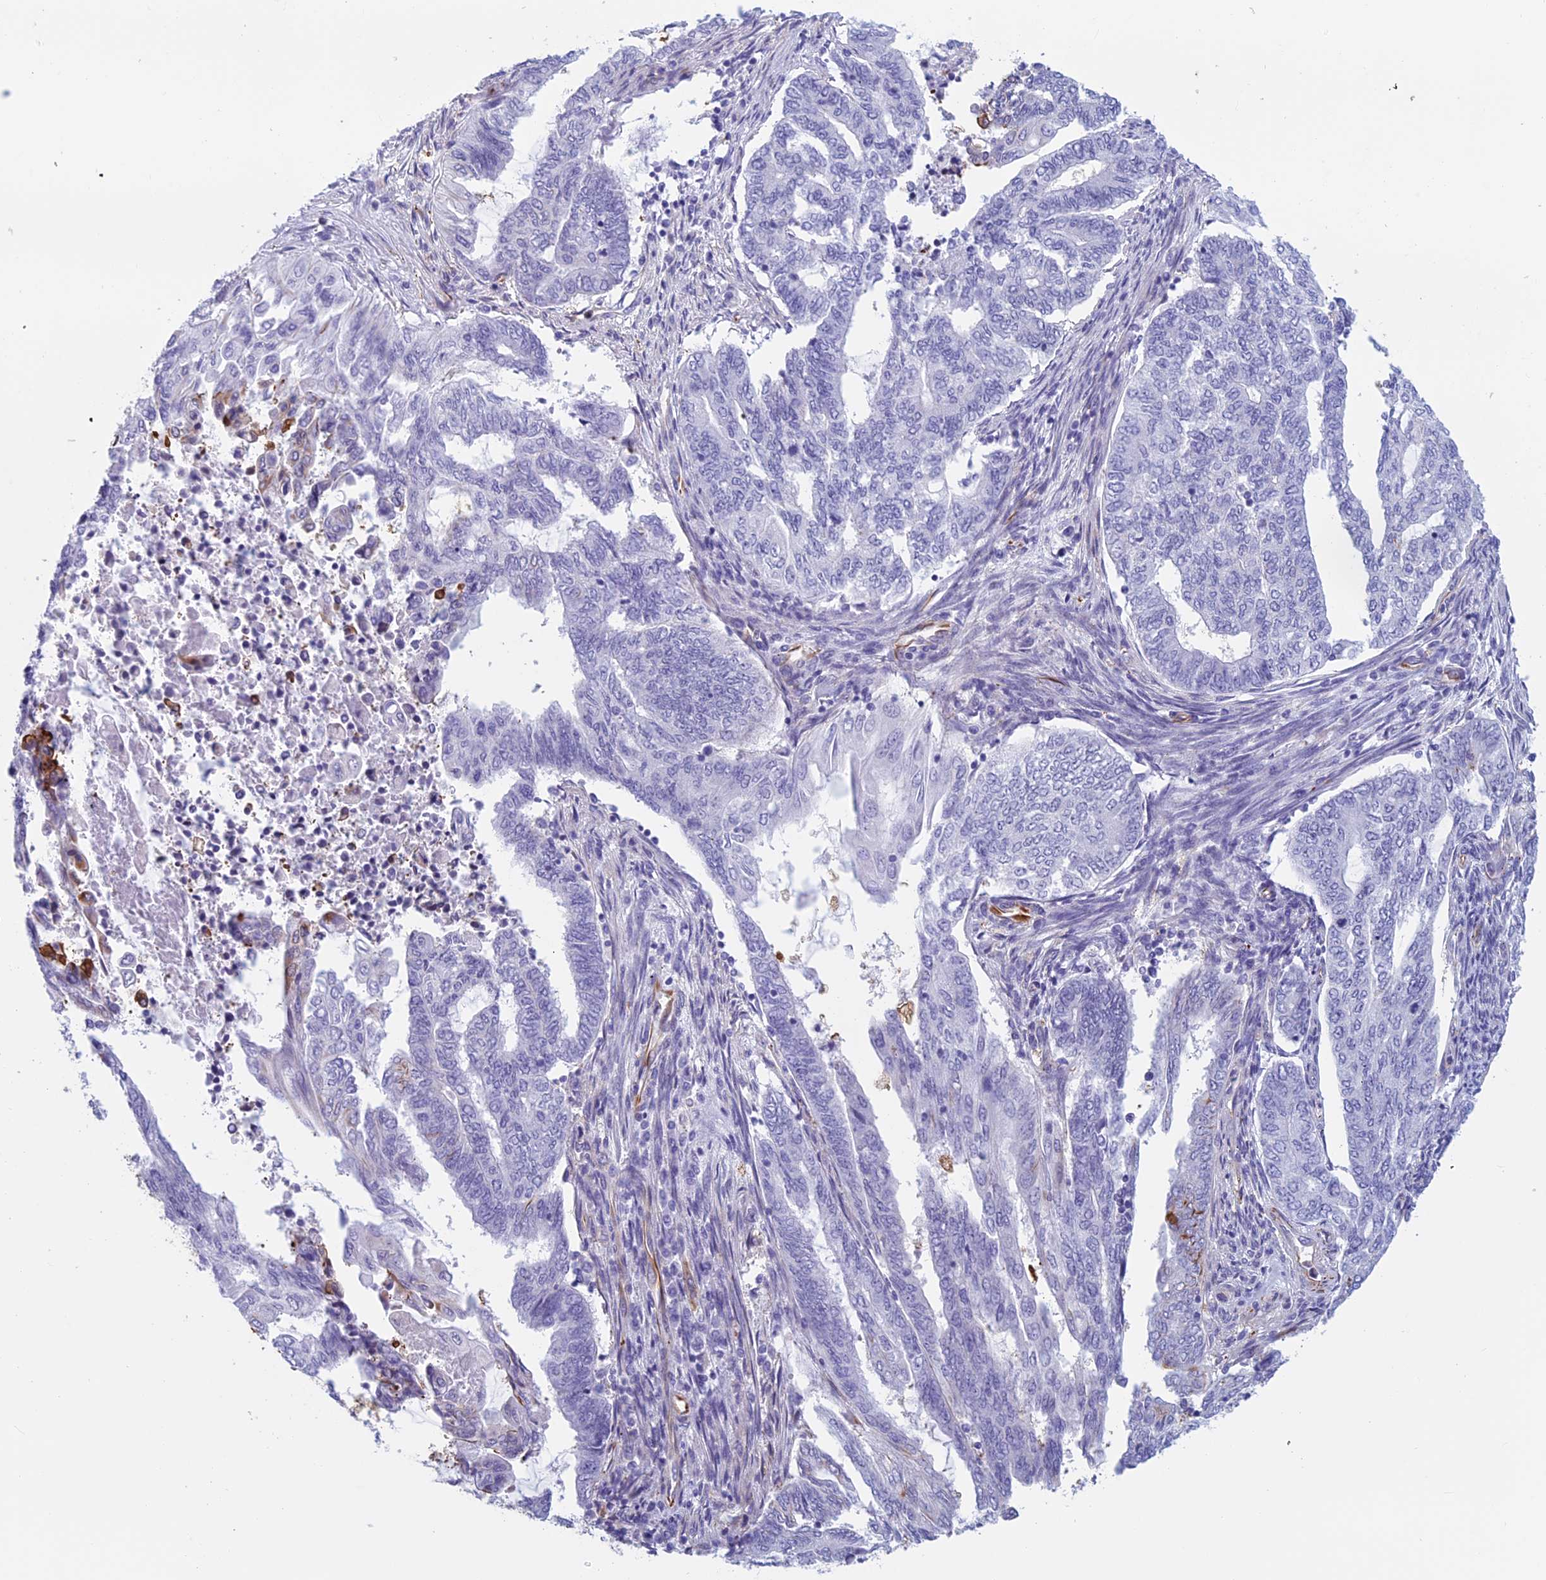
{"staining": {"intensity": "moderate", "quantity": "<25%", "location": "cytoplasmic/membranous"}, "tissue": "endometrial cancer", "cell_type": "Tumor cells", "image_type": "cancer", "snomed": [{"axis": "morphology", "description": "Adenocarcinoma, NOS"}, {"axis": "topography", "description": "Uterus"}, {"axis": "topography", "description": "Endometrium"}], "caption": "Immunohistochemistry of human endometrial adenocarcinoma shows low levels of moderate cytoplasmic/membranous positivity in approximately <25% of tumor cells. The staining was performed using DAB (3,3'-diaminobenzidine) to visualize the protein expression in brown, while the nuclei were stained in blue with hematoxylin (Magnification: 20x).", "gene": "ANGPTL2", "patient": {"sex": "female", "age": 70}}